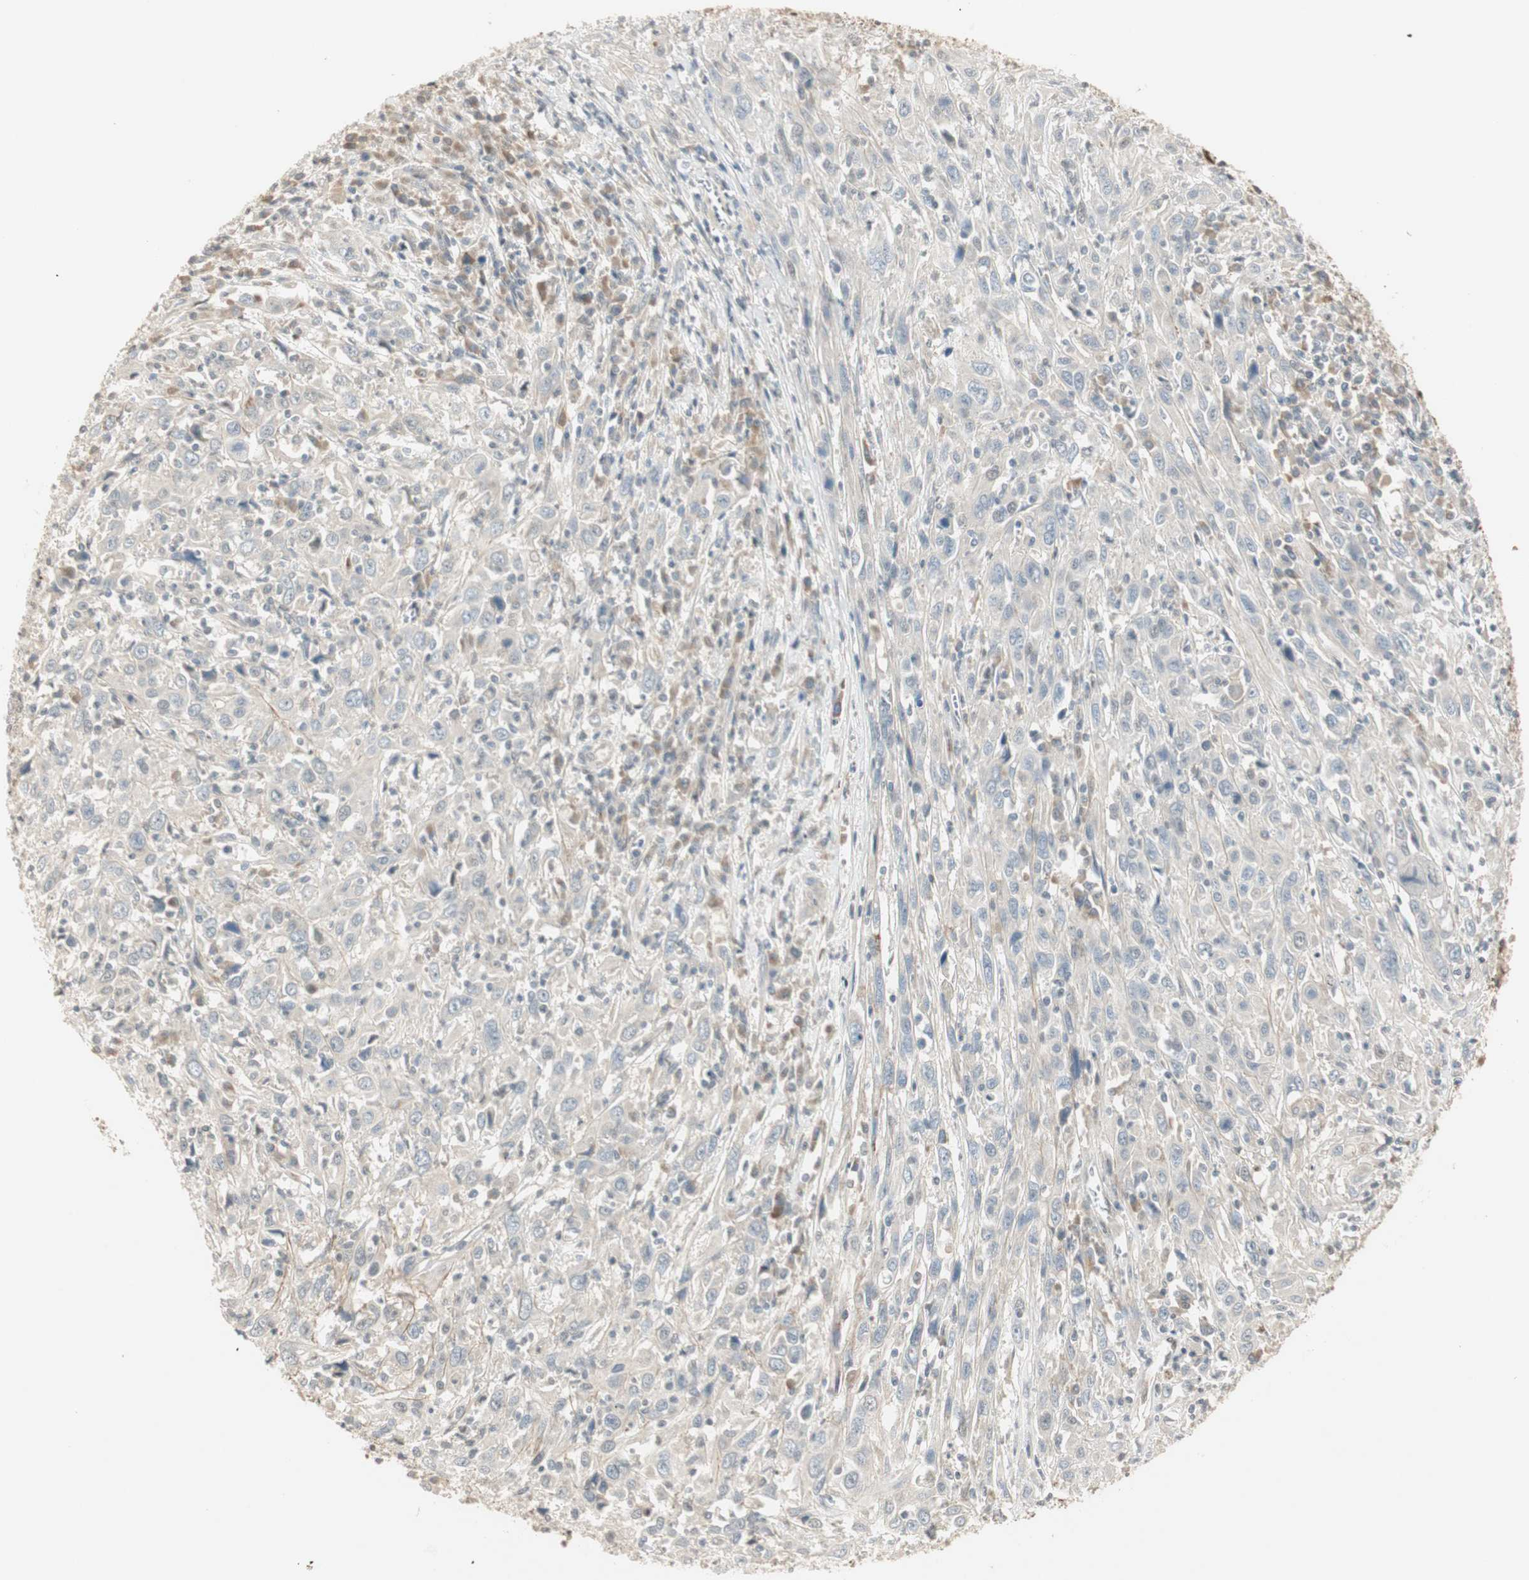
{"staining": {"intensity": "negative", "quantity": "none", "location": "none"}, "tissue": "cervical cancer", "cell_type": "Tumor cells", "image_type": "cancer", "snomed": [{"axis": "morphology", "description": "Squamous cell carcinoma, NOS"}, {"axis": "topography", "description": "Cervix"}], "caption": "Squamous cell carcinoma (cervical) stained for a protein using immunohistochemistry demonstrates no positivity tumor cells.", "gene": "ACSL5", "patient": {"sex": "female", "age": 46}}